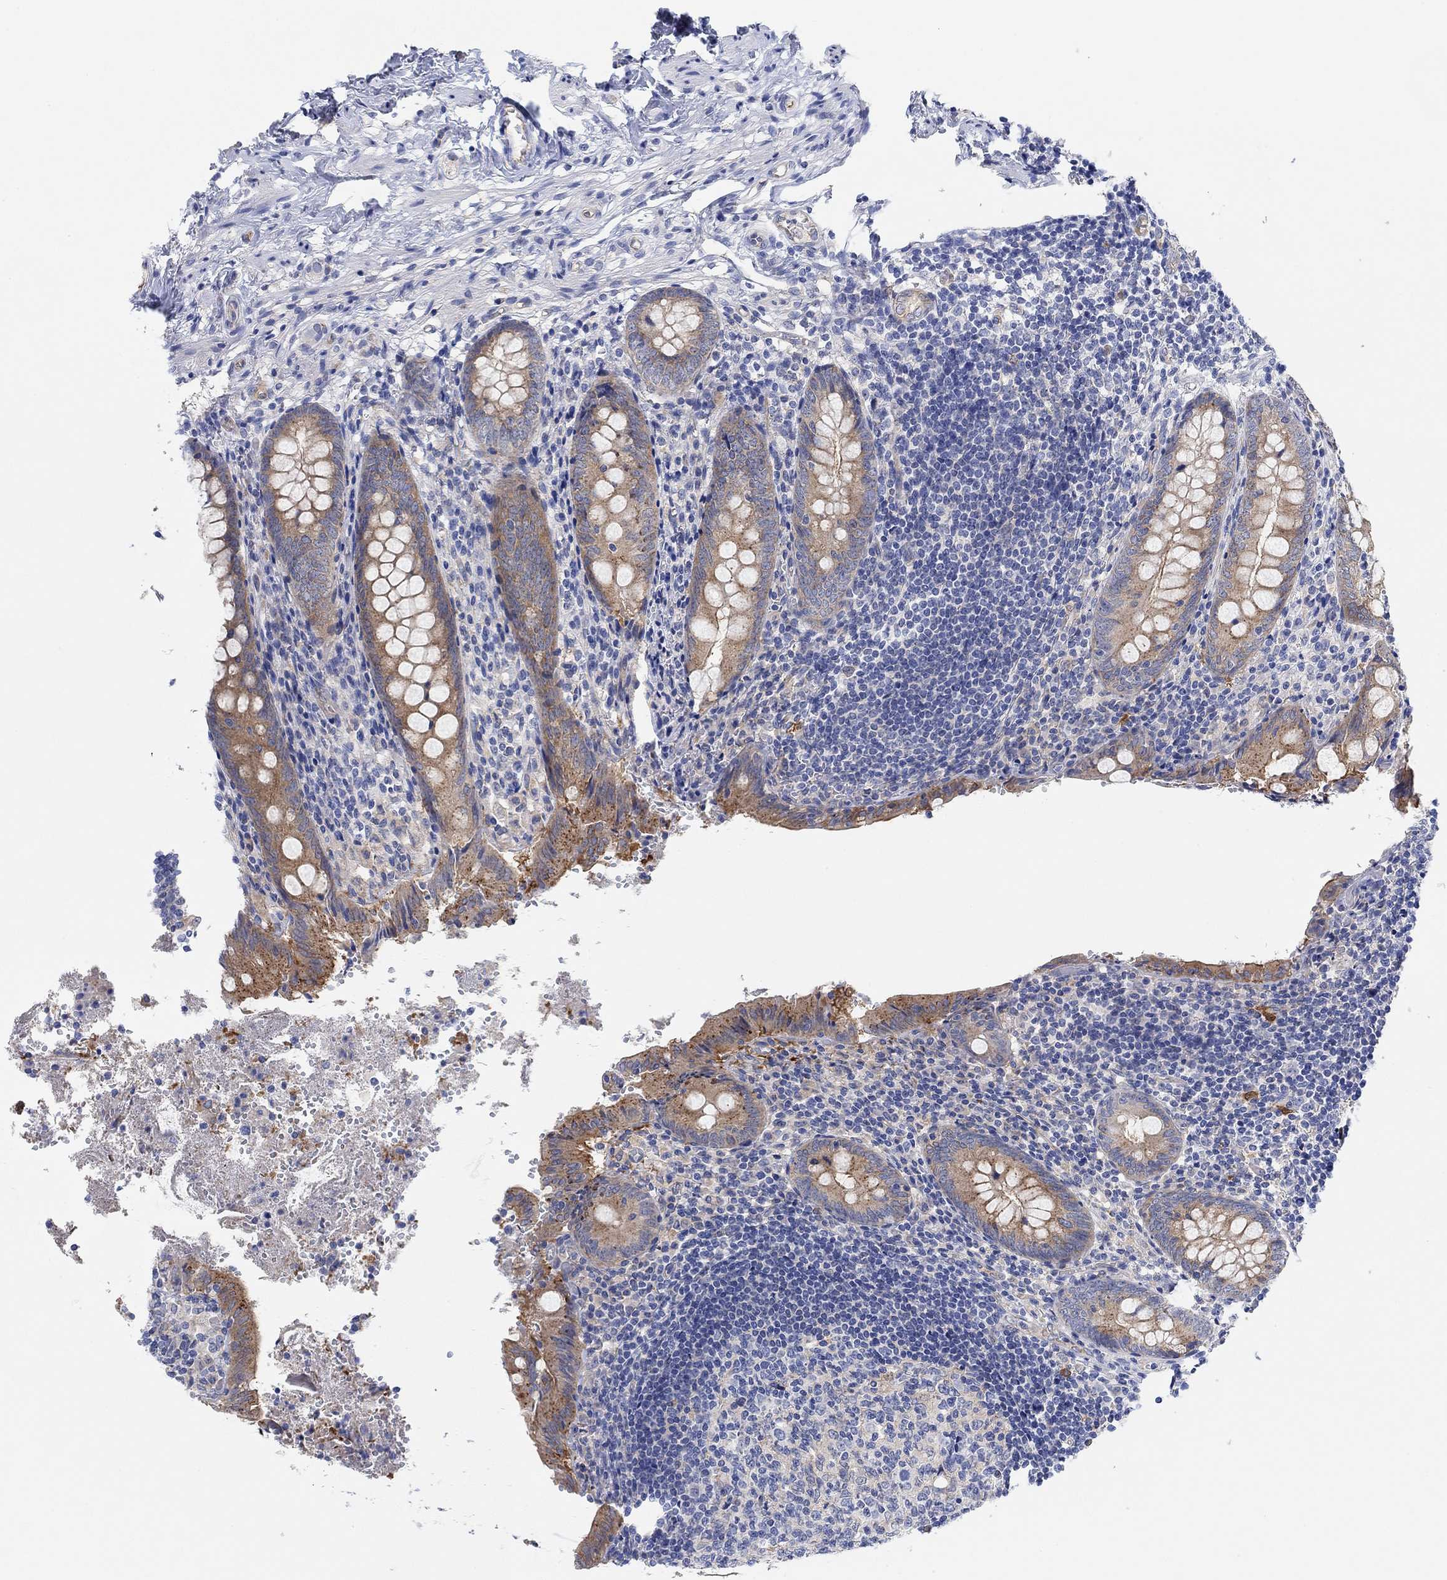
{"staining": {"intensity": "strong", "quantity": "<25%", "location": "cytoplasmic/membranous"}, "tissue": "appendix", "cell_type": "Glandular cells", "image_type": "normal", "snomed": [{"axis": "morphology", "description": "Normal tissue, NOS"}, {"axis": "topography", "description": "Appendix"}], "caption": "About <25% of glandular cells in normal human appendix demonstrate strong cytoplasmic/membranous protein expression as visualized by brown immunohistochemical staining.", "gene": "RGS1", "patient": {"sex": "female", "age": 23}}